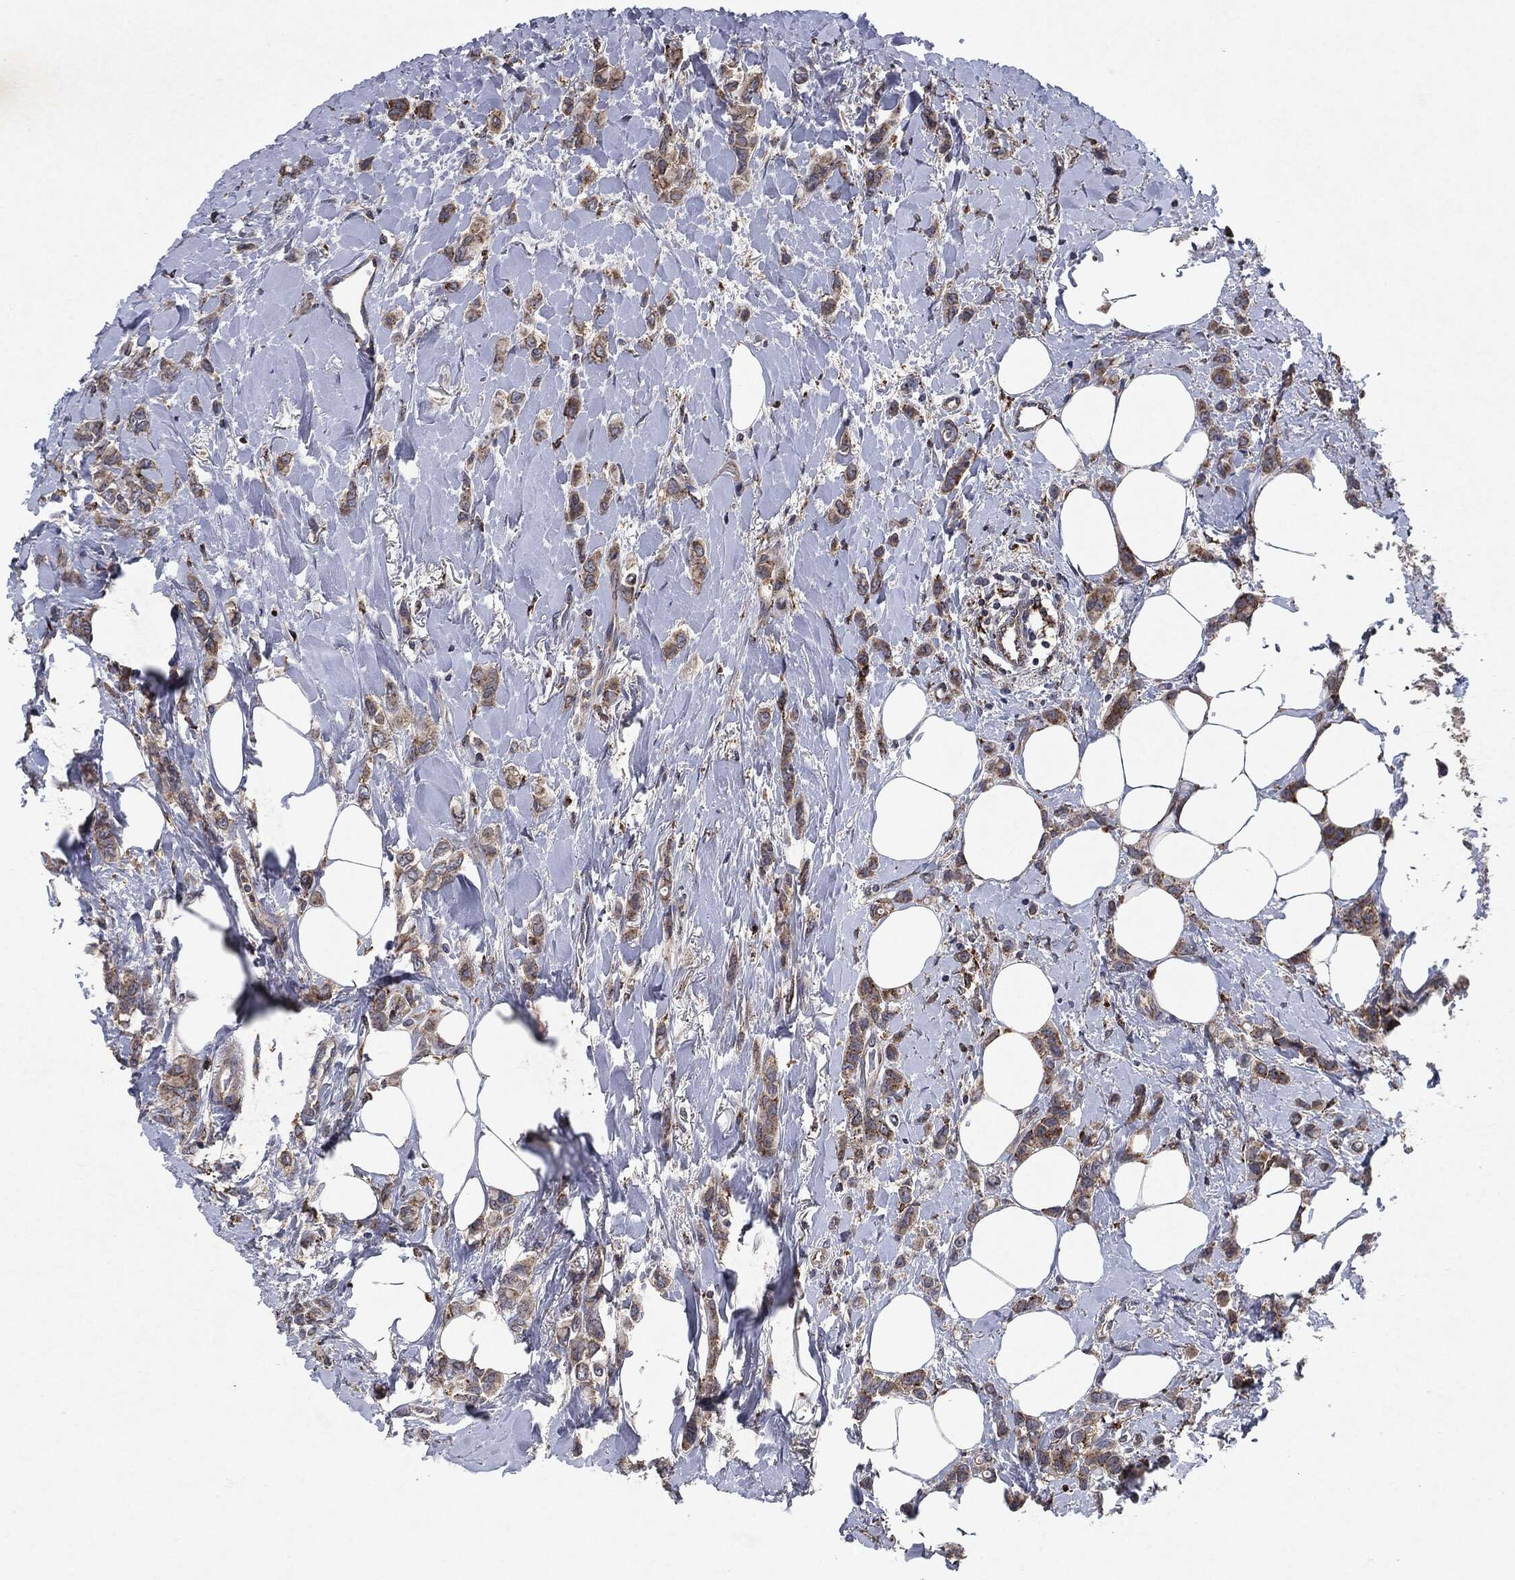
{"staining": {"intensity": "weak", "quantity": "25%-75%", "location": "cytoplasmic/membranous"}, "tissue": "breast cancer", "cell_type": "Tumor cells", "image_type": "cancer", "snomed": [{"axis": "morphology", "description": "Lobular carcinoma"}, {"axis": "topography", "description": "Breast"}], "caption": "Immunohistochemistry (IHC) of human lobular carcinoma (breast) shows low levels of weak cytoplasmic/membranous staining in approximately 25%-75% of tumor cells.", "gene": "SLC31A2", "patient": {"sex": "female", "age": 66}}